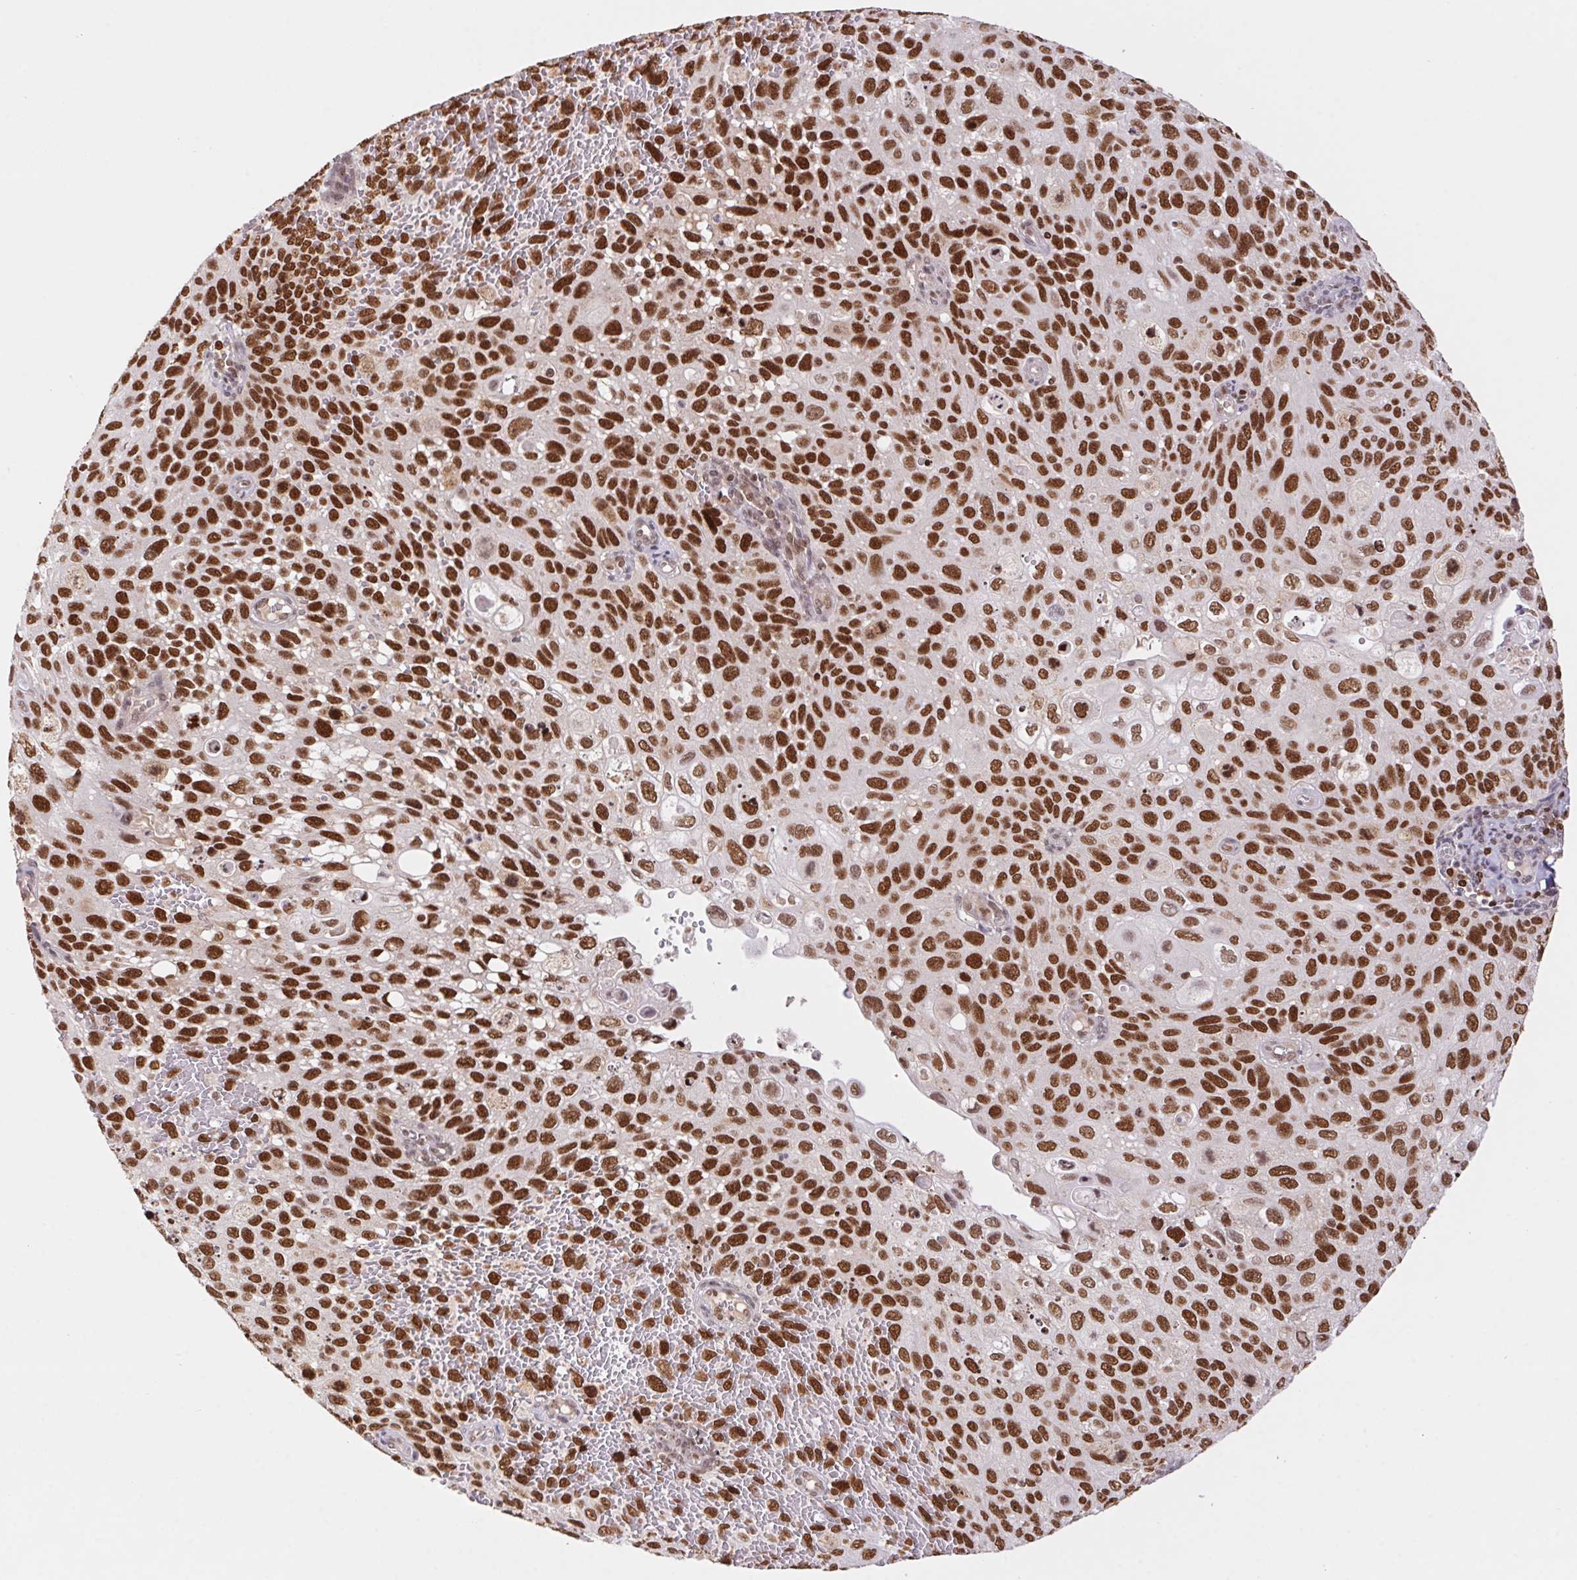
{"staining": {"intensity": "strong", "quantity": ">75%", "location": "nuclear"}, "tissue": "cervical cancer", "cell_type": "Tumor cells", "image_type": "cancer", "snomed": [{"axis": "morphology", "description": "Squamous cell carcinoma, NOS"}, {"axis": "topography", "description": "Cervix"}], "caption": "A brown stain shows strong nuclear positivity of a protein in human cervical squamous cell carcinoma tumor cells.", "gene": "POLD3", "patient": {"sex": "female", "age": 70}}